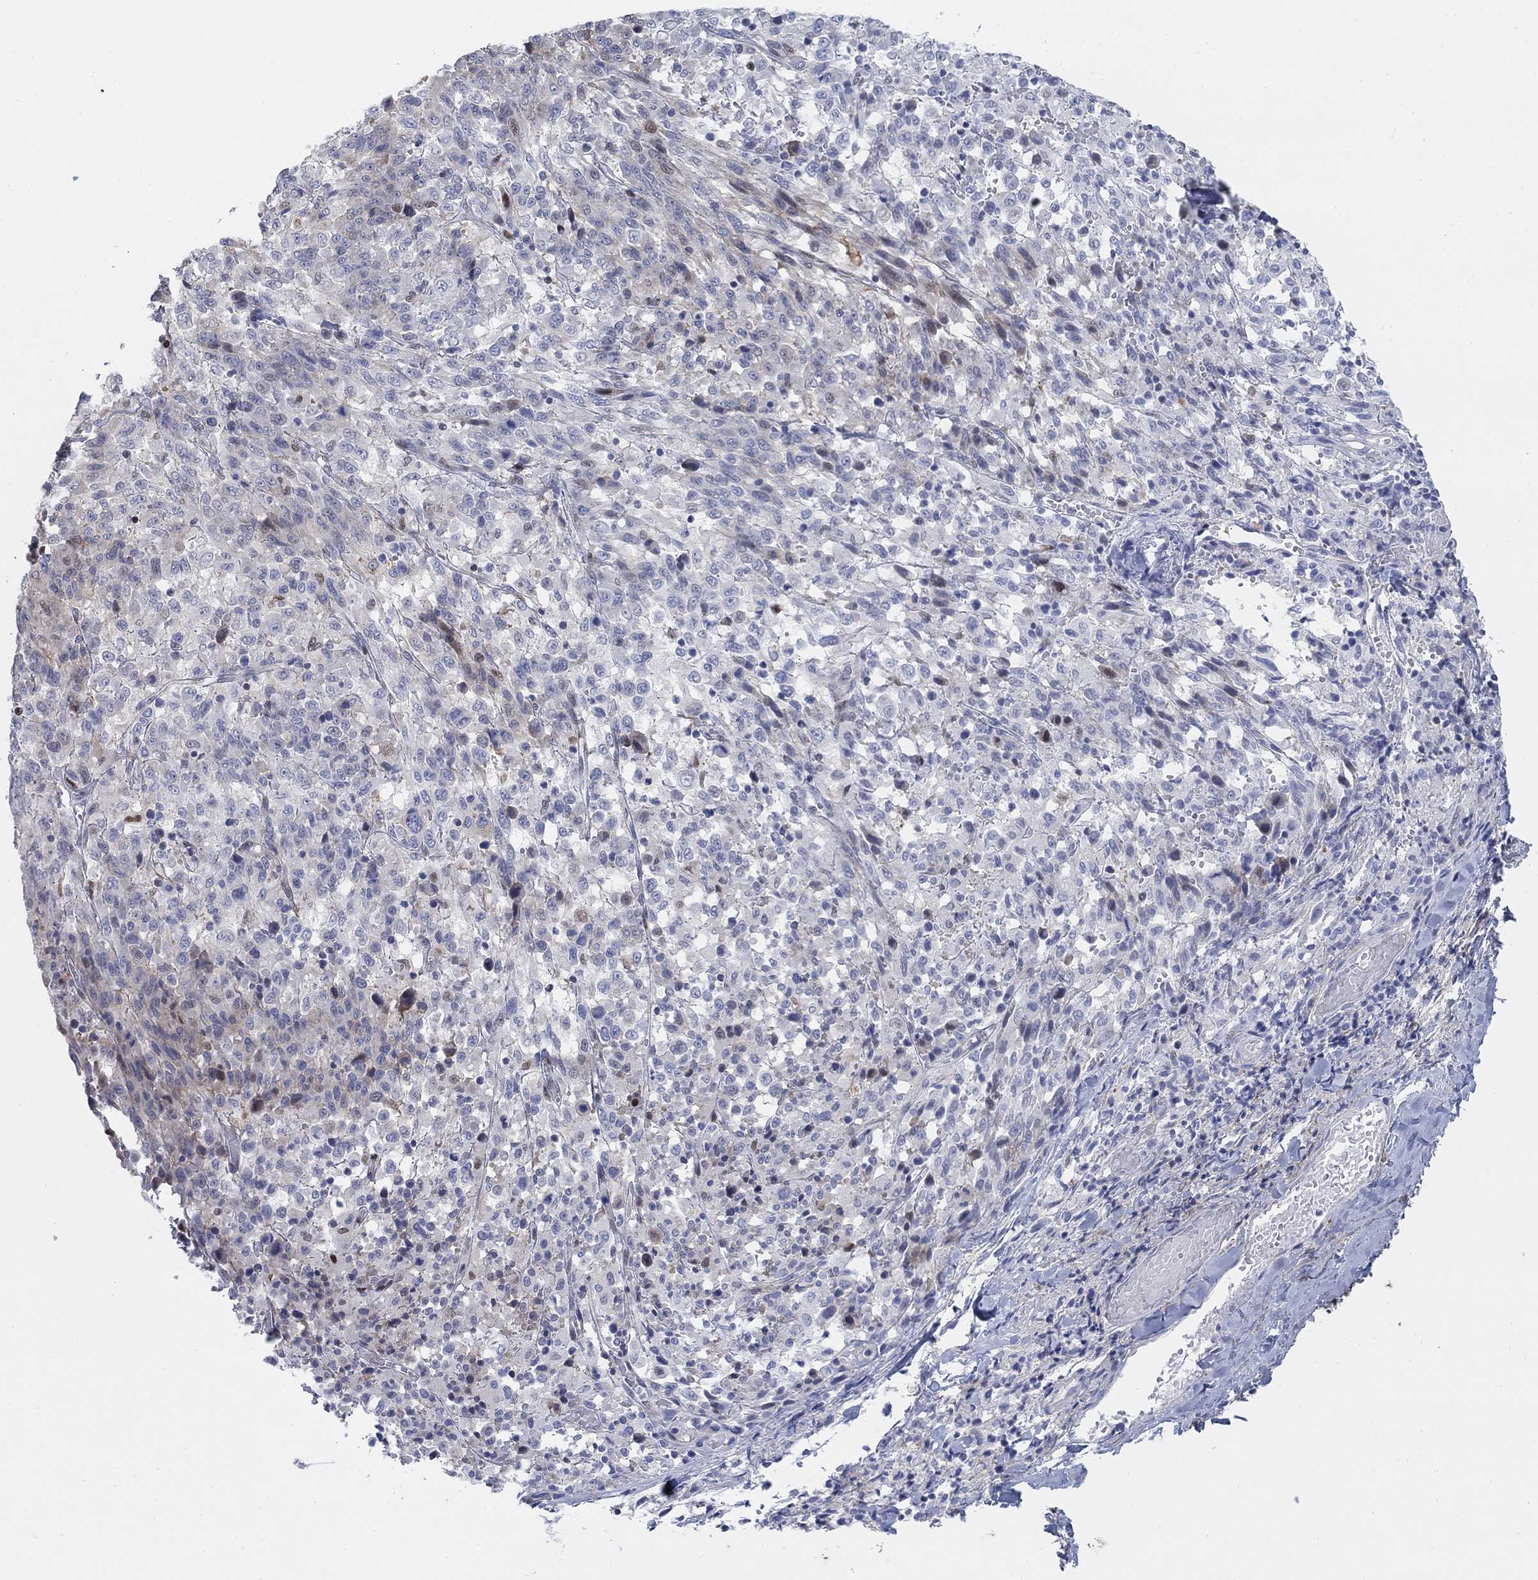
{"staining": {"intensity": "negative", "quantity": "none", "location": "none"}, "tissue": "melanoma", "cell_type": "Tumor cells", "image_type": "cancer", "snomed": [{"axis": "morphology", "description": "Malignant melanoma, NOS"}, {"axis": "topography", "description": "Skin"}], "caption": "A histopathology image of melanoma stained for a protein shows no brown staining in tumor cells. Nuclei are stained in blue.", "gene": "MYO3A", "patient": {"sex": "female", "age": 91}}